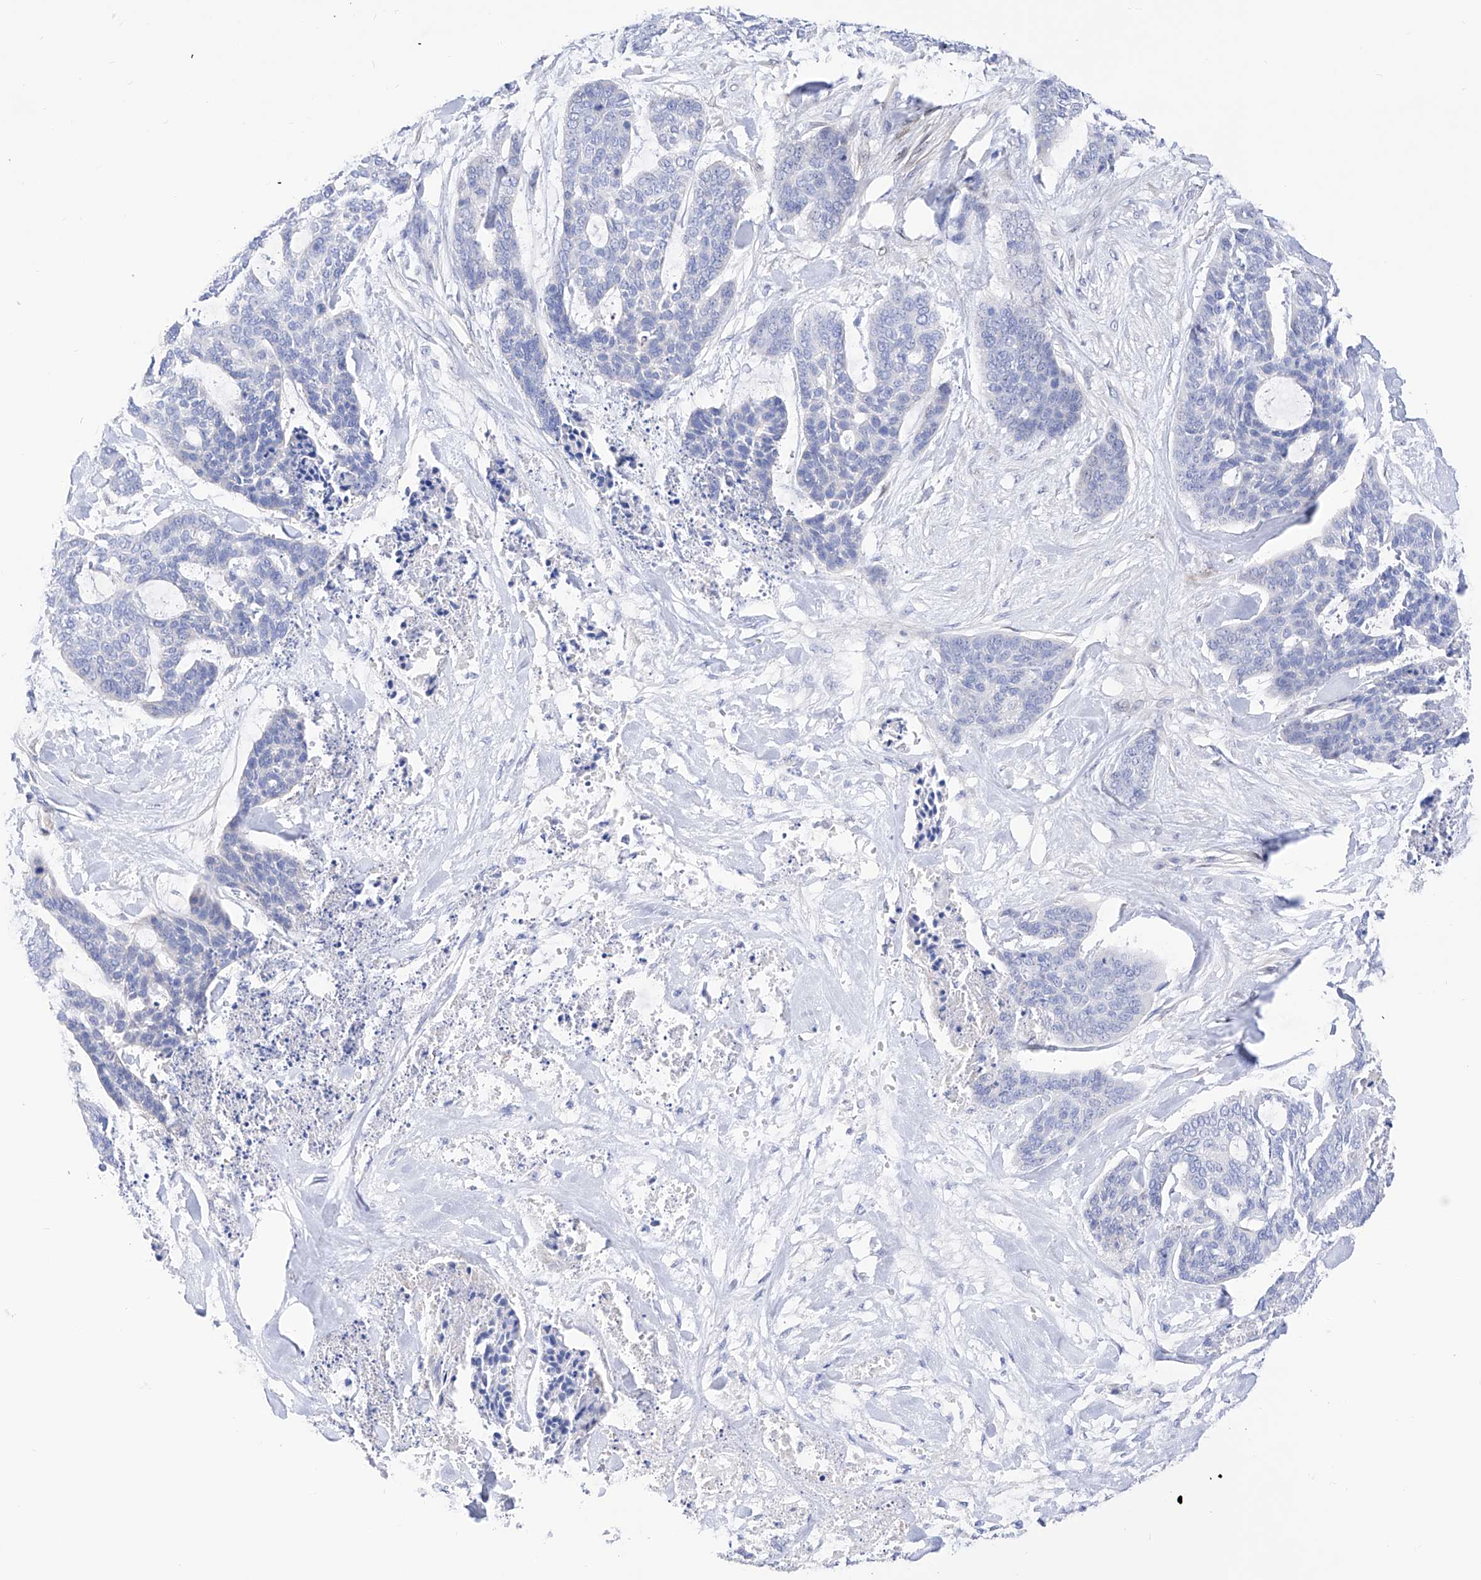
{"staining": {"intensity": "negative", "quantity": "none", "location": "none"}, "tissue": "skin cancer", "cell_type": "Tumor cells", "image_type": "cancer", "snomed": [{"axis": "morphology", "description": "Basal cell carcinoma"}, {"axis": "topography", "description": "Skin"}], "caption": "Photomicrograph shows no significant protein expression in tumor cells of skin cancer (basal cell carcinoma).", "gene": "TRPC7", "patient": {"sex": "female", "age": 64}}